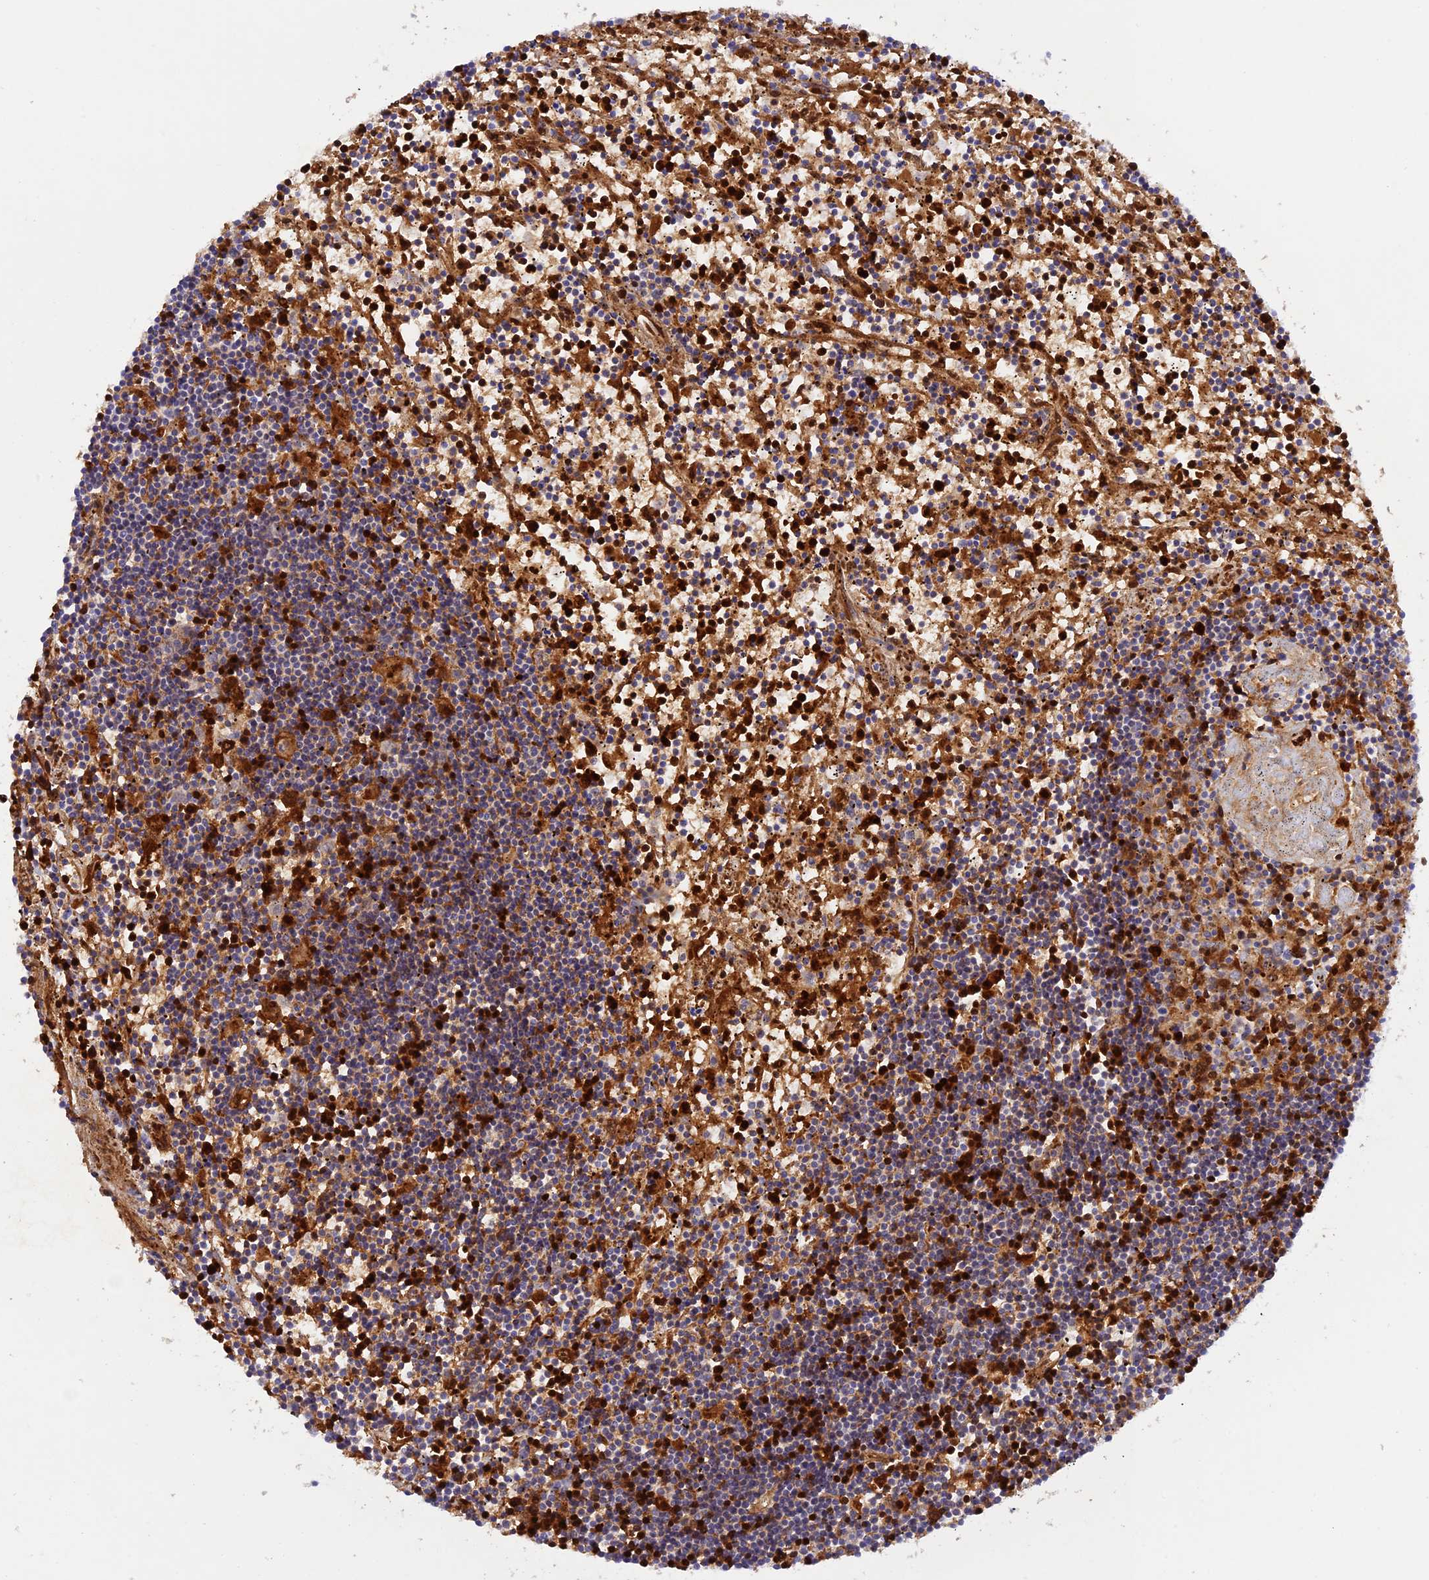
{"staining": {"intensity": "weak", "quantity": ">75%", "location": "cytoplasmic/membranous"}, "tissue": "lymphoma", "cell_type": "Tumor cells", "image_type": "cancer", "snomed": [{"axis": "morphology", "description": "Malignant lymphoma, non-Hodgkin's type, Low grade"}, {"axis": "topography", "description": "Spleen"}], "caption": "Lymphoma stained with DAB (3,3'-diaminobenzidine) IHC displays low levels of weak cytoplasmic/membranous positivity in approximately >75% of tumor cells.", "gene": "WDFY4", "patient": {"sex": "male", "age": 76}}